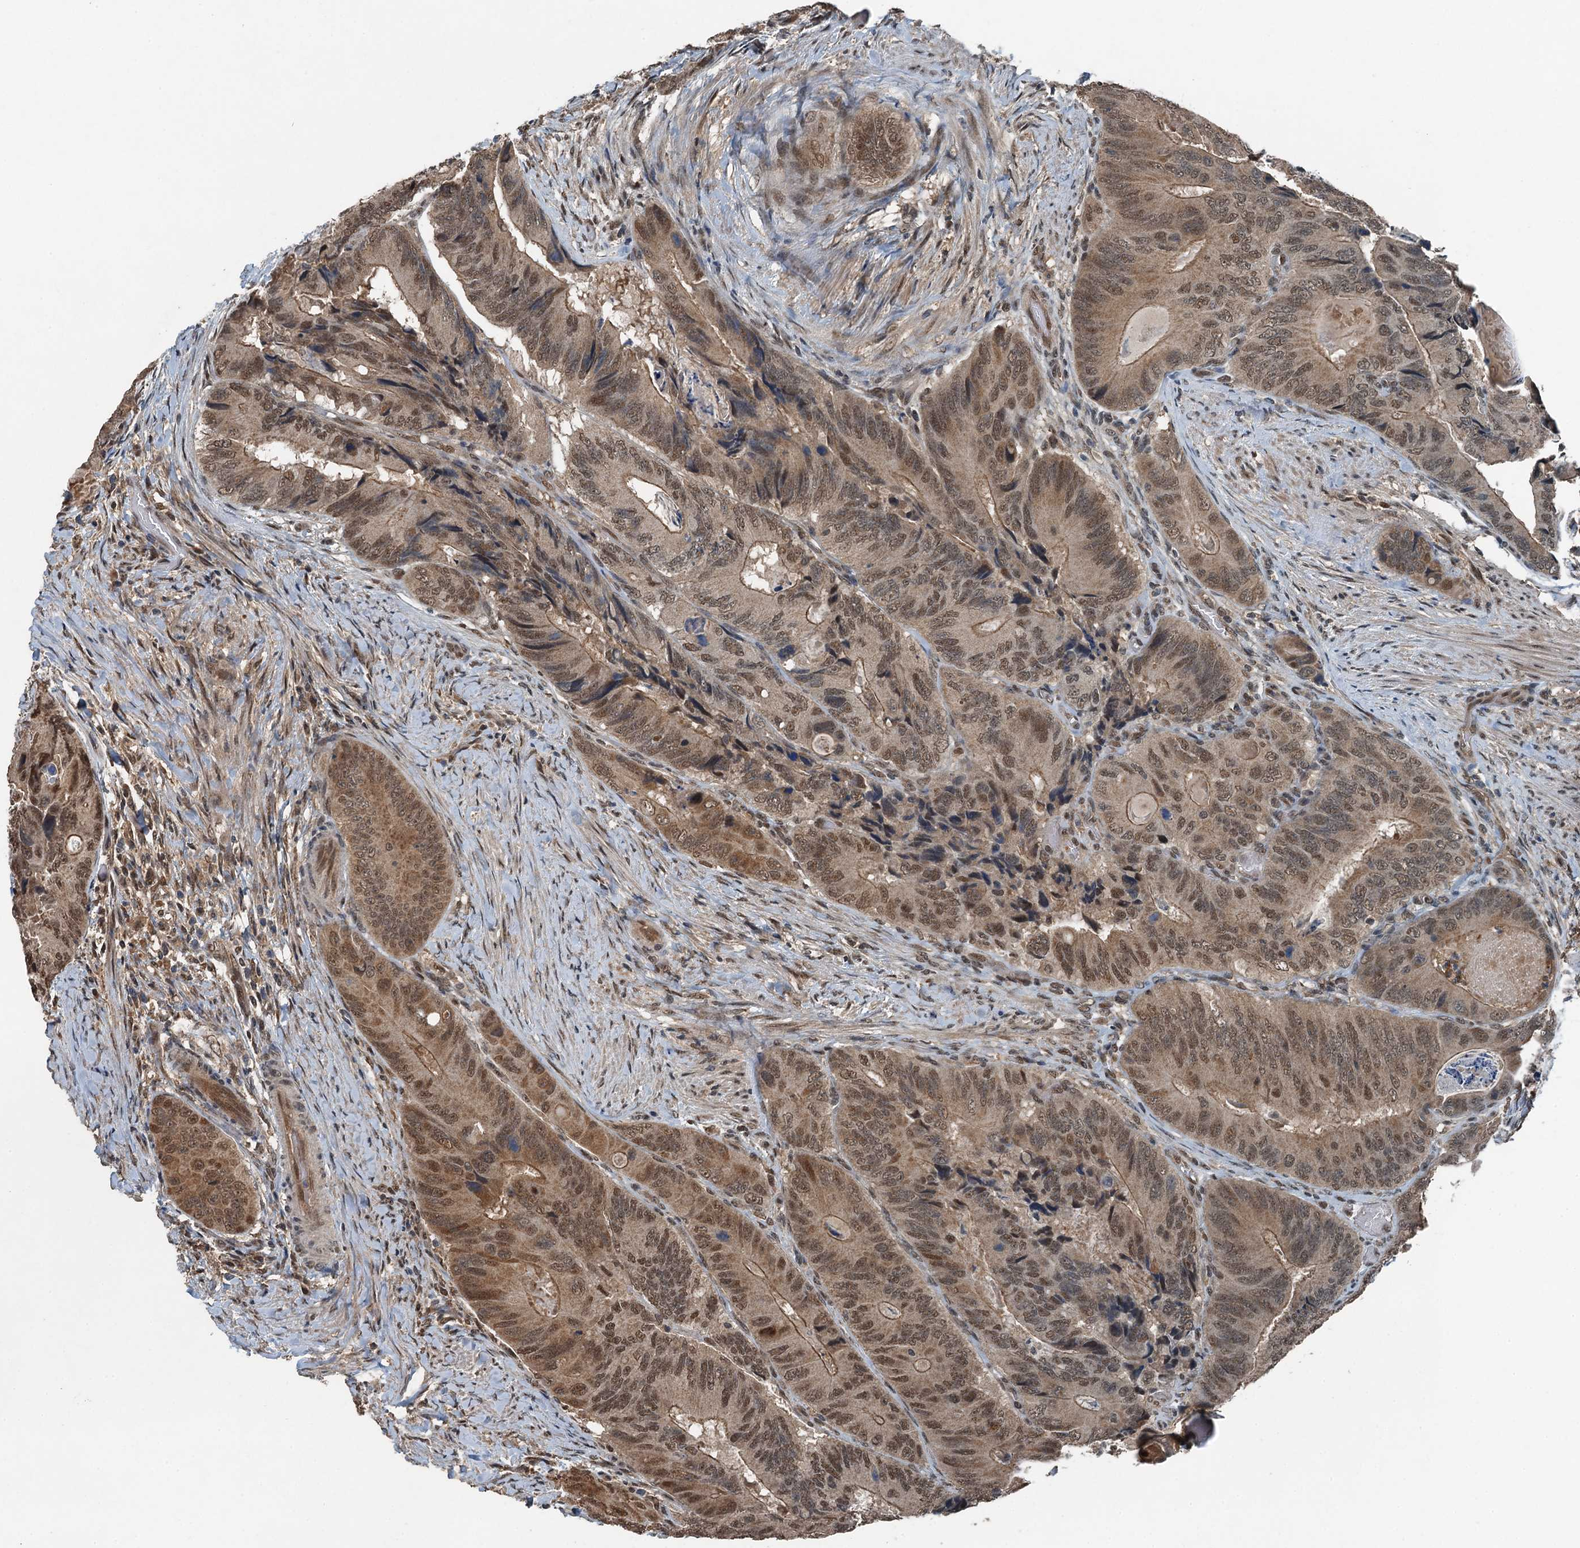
{"staining": {"intensity": "moderate", "quantity": ">75%", "location": "cytoplasmic/membranous,nuclear"}, "tissue": "colorectal cancer", "cell_type": "Tumor cells", "image_type": "cancer", "snomed": [{"axis": "morphology", "description": "Adenocarcinoma, NOS"}, {"axis": "topography", "description": "Colon"}], "caption": "Human adenocarcinoma (colorectal) stained for a protein (brown) shows moderate cytoplasmic/membranous and nuclear positive staining in approximately >75% of tumor cells.", "gene": "UBXN6", "patient": {"sex": "male", "age": 84}}